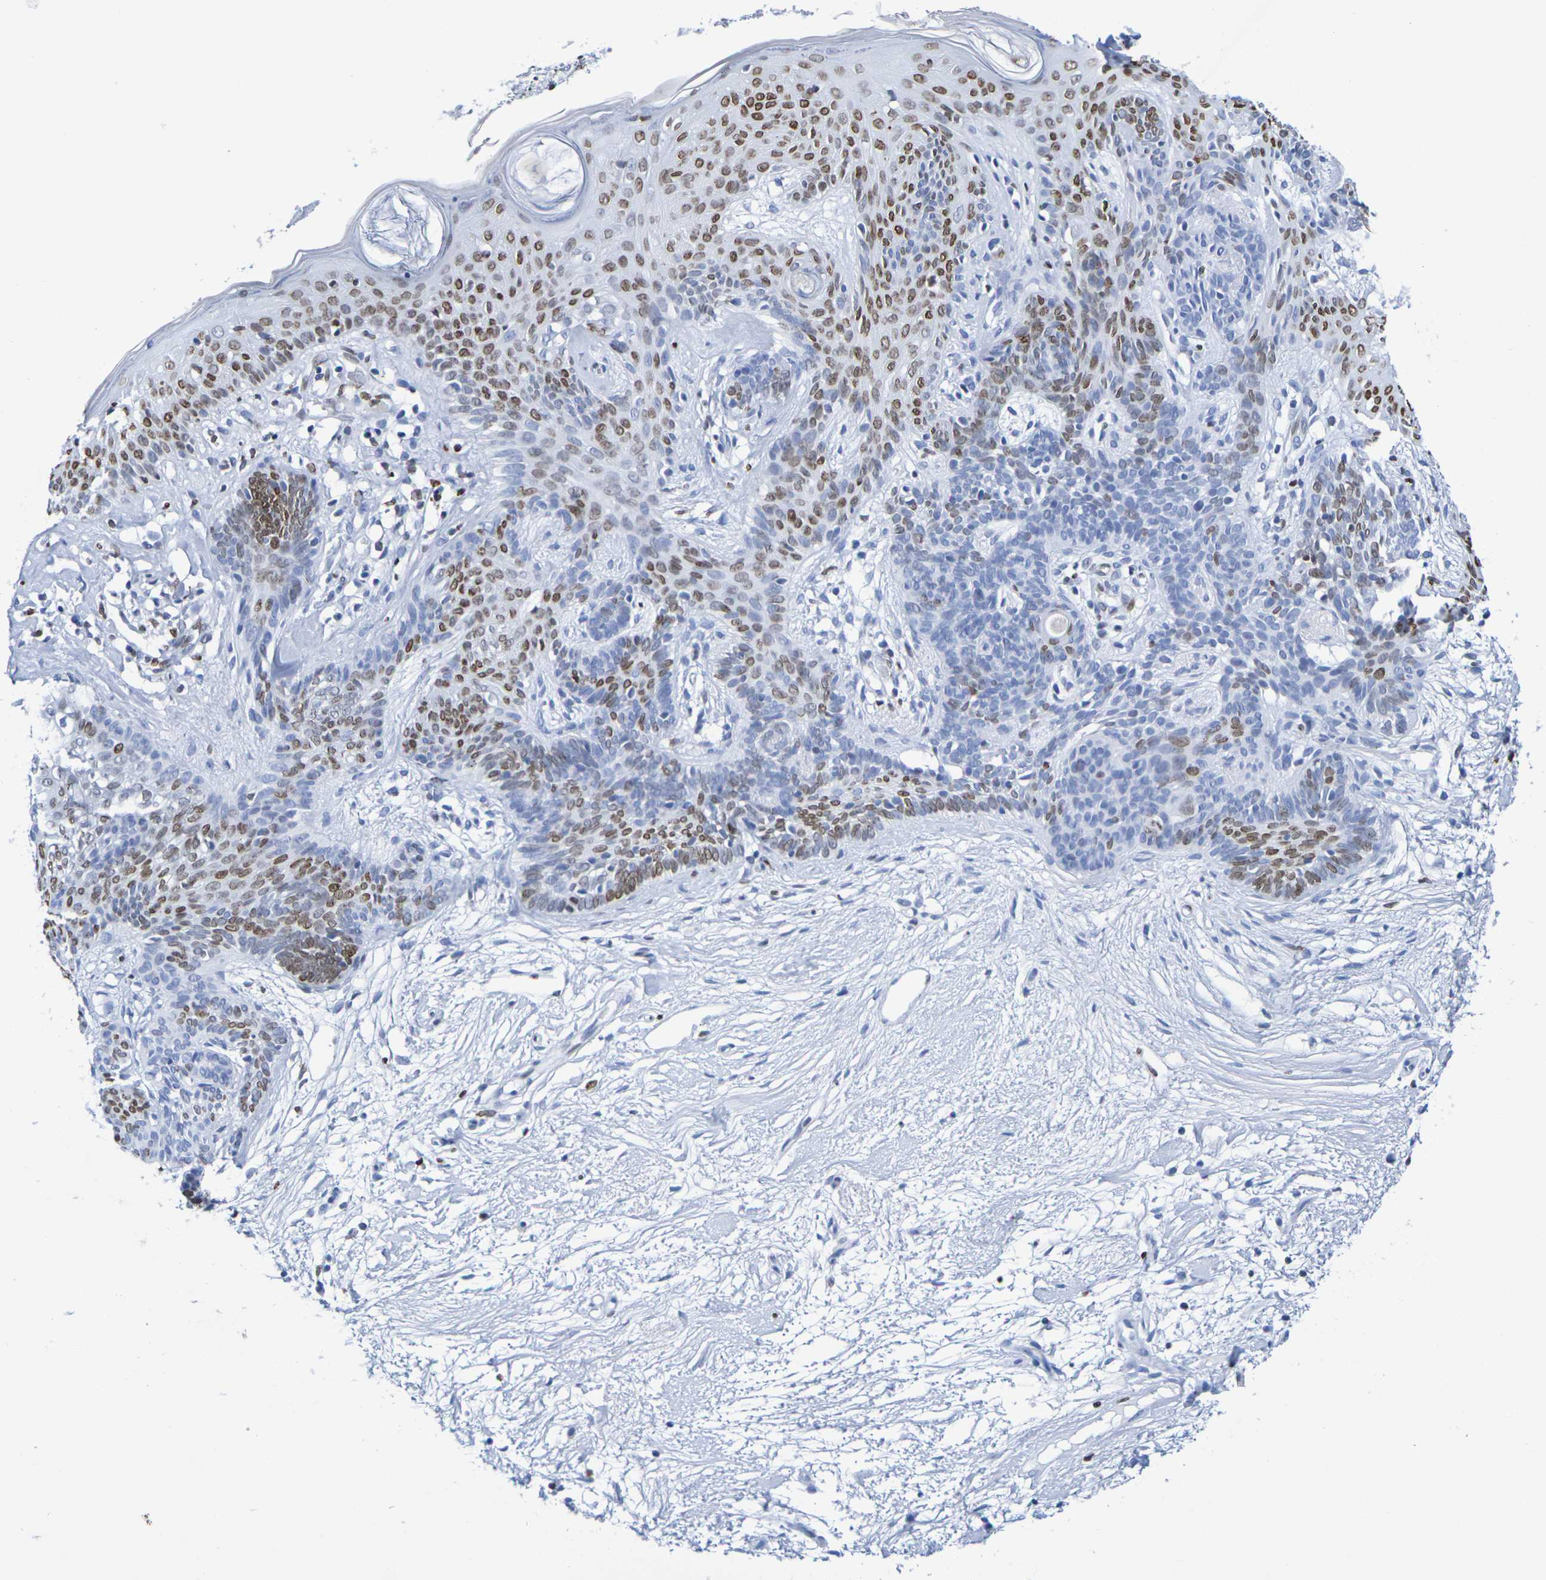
{"staining": {"intensity": "moderate", "quantity": "25%-75%", "location": "nuclear"}, "tissue": "skin cancer", "cell_type": "Tumor cells", "image_type": "cancer", "snomed": [{"axis": "morphology", "description": "Developmental malformation"}, {"axis": "morphology", "description": "Basal cell carcinoma"}, {"axis": "topography", "description": "Skin"}], "caption": "Immunohistochemical staining of skin basal cell carcinoma exhibits moderate nuclear protein positivity in approximately 25%-75% of tumor cells.", "gene": "H1-5", "patient": {"sex": "female", "age": 62}}